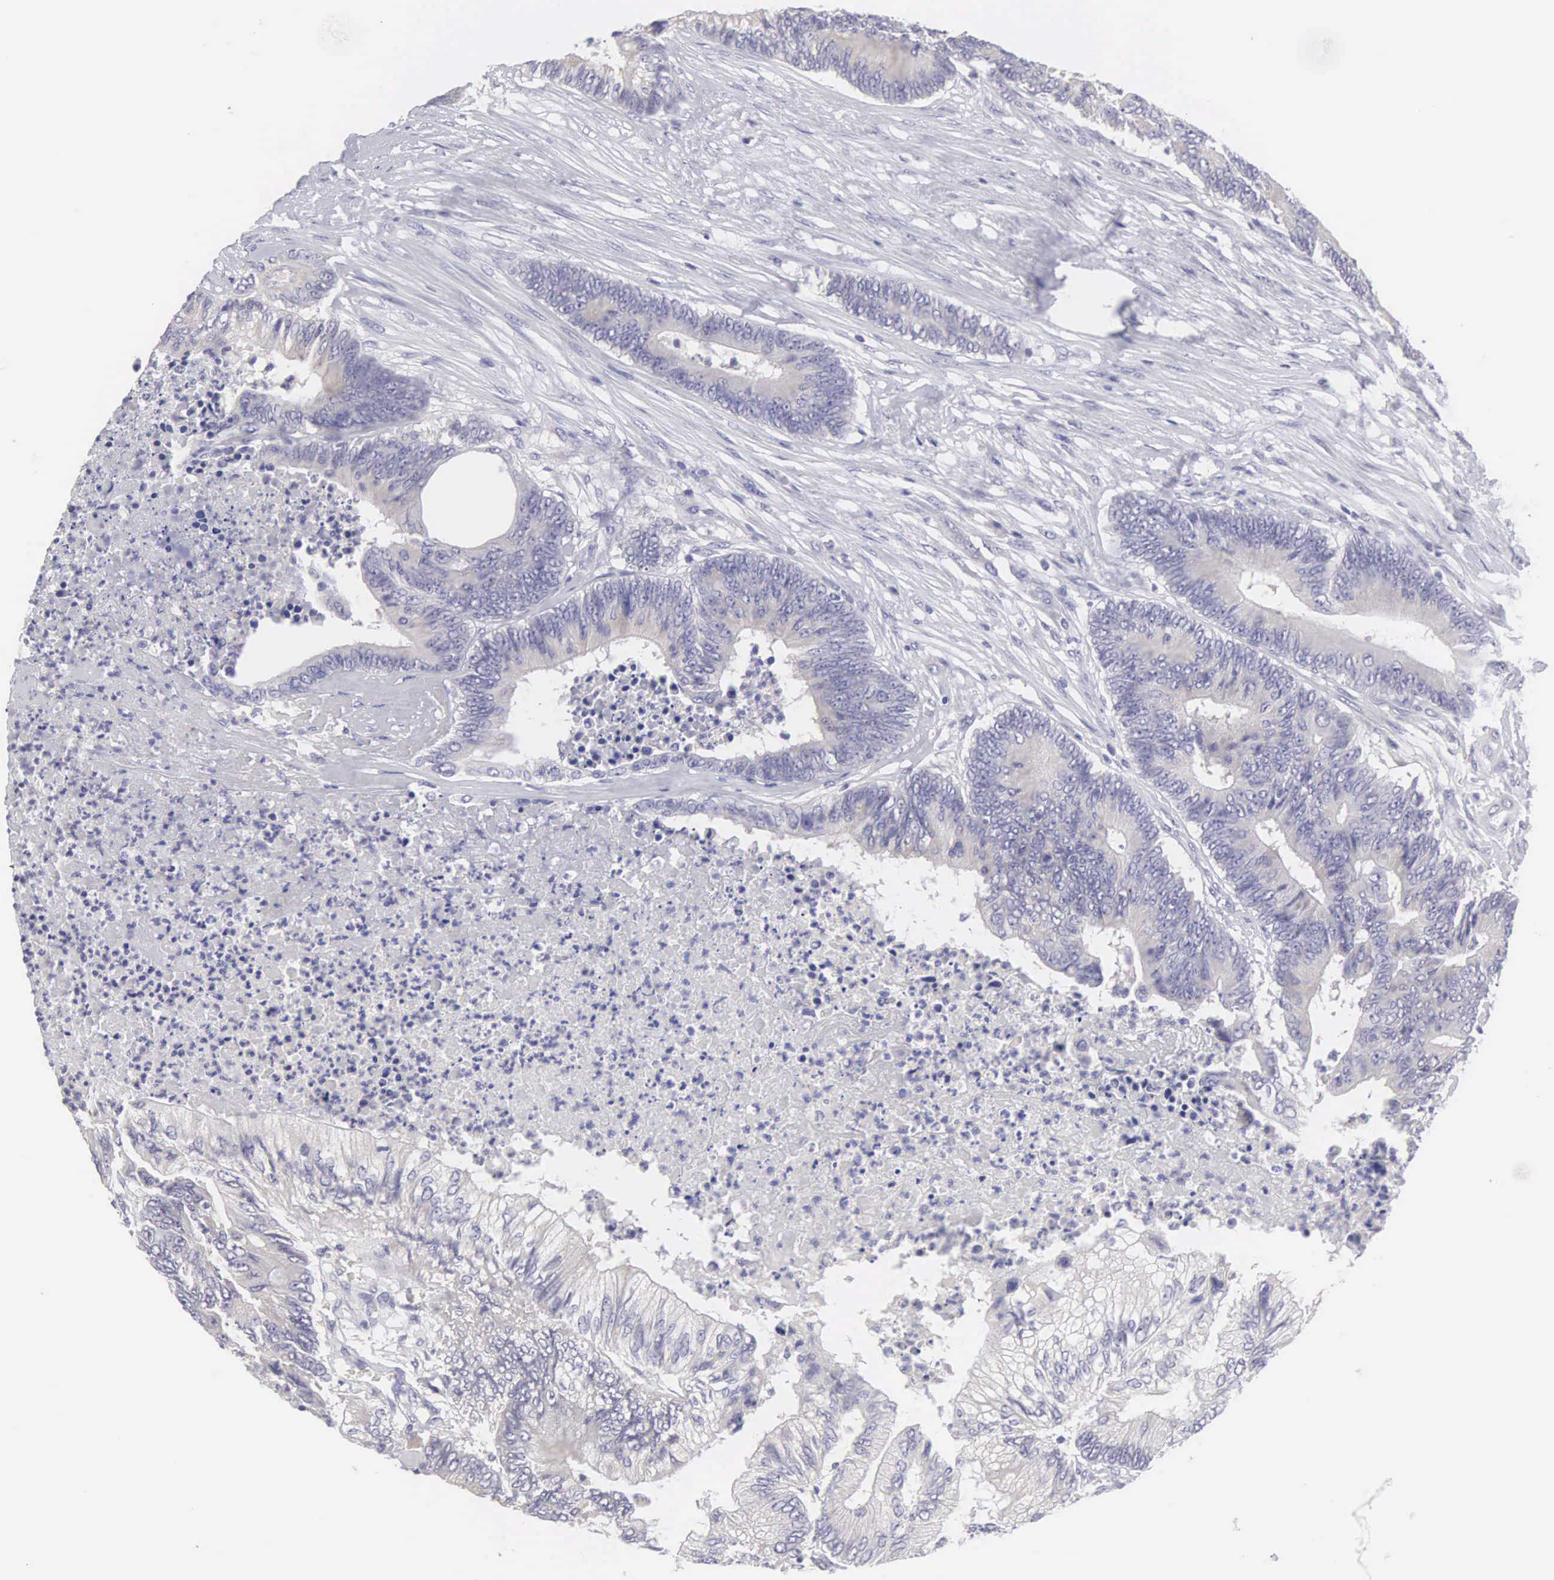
{"staining": {"intensity": "negative", "quantity": "none", "location": "none"}, "tissue": "colorectal cancer", "cell_type": "Tumor cells", "image_type": "cancer", "snomed": [{"axis": "morphology", "description": "Adenocarcinoma, NOS"}, {"axis": "topography", "description": "Colon"}], "caption": "High power microscopy photomicrograph of an immunohistochemistry (IHC) histopathology image of colorectal cancer (adenocarcinoma), revealing no significant positivity in tumor cells.", "gene": "SLITRK4", "patient": {"sex": "male", "age": 65}}